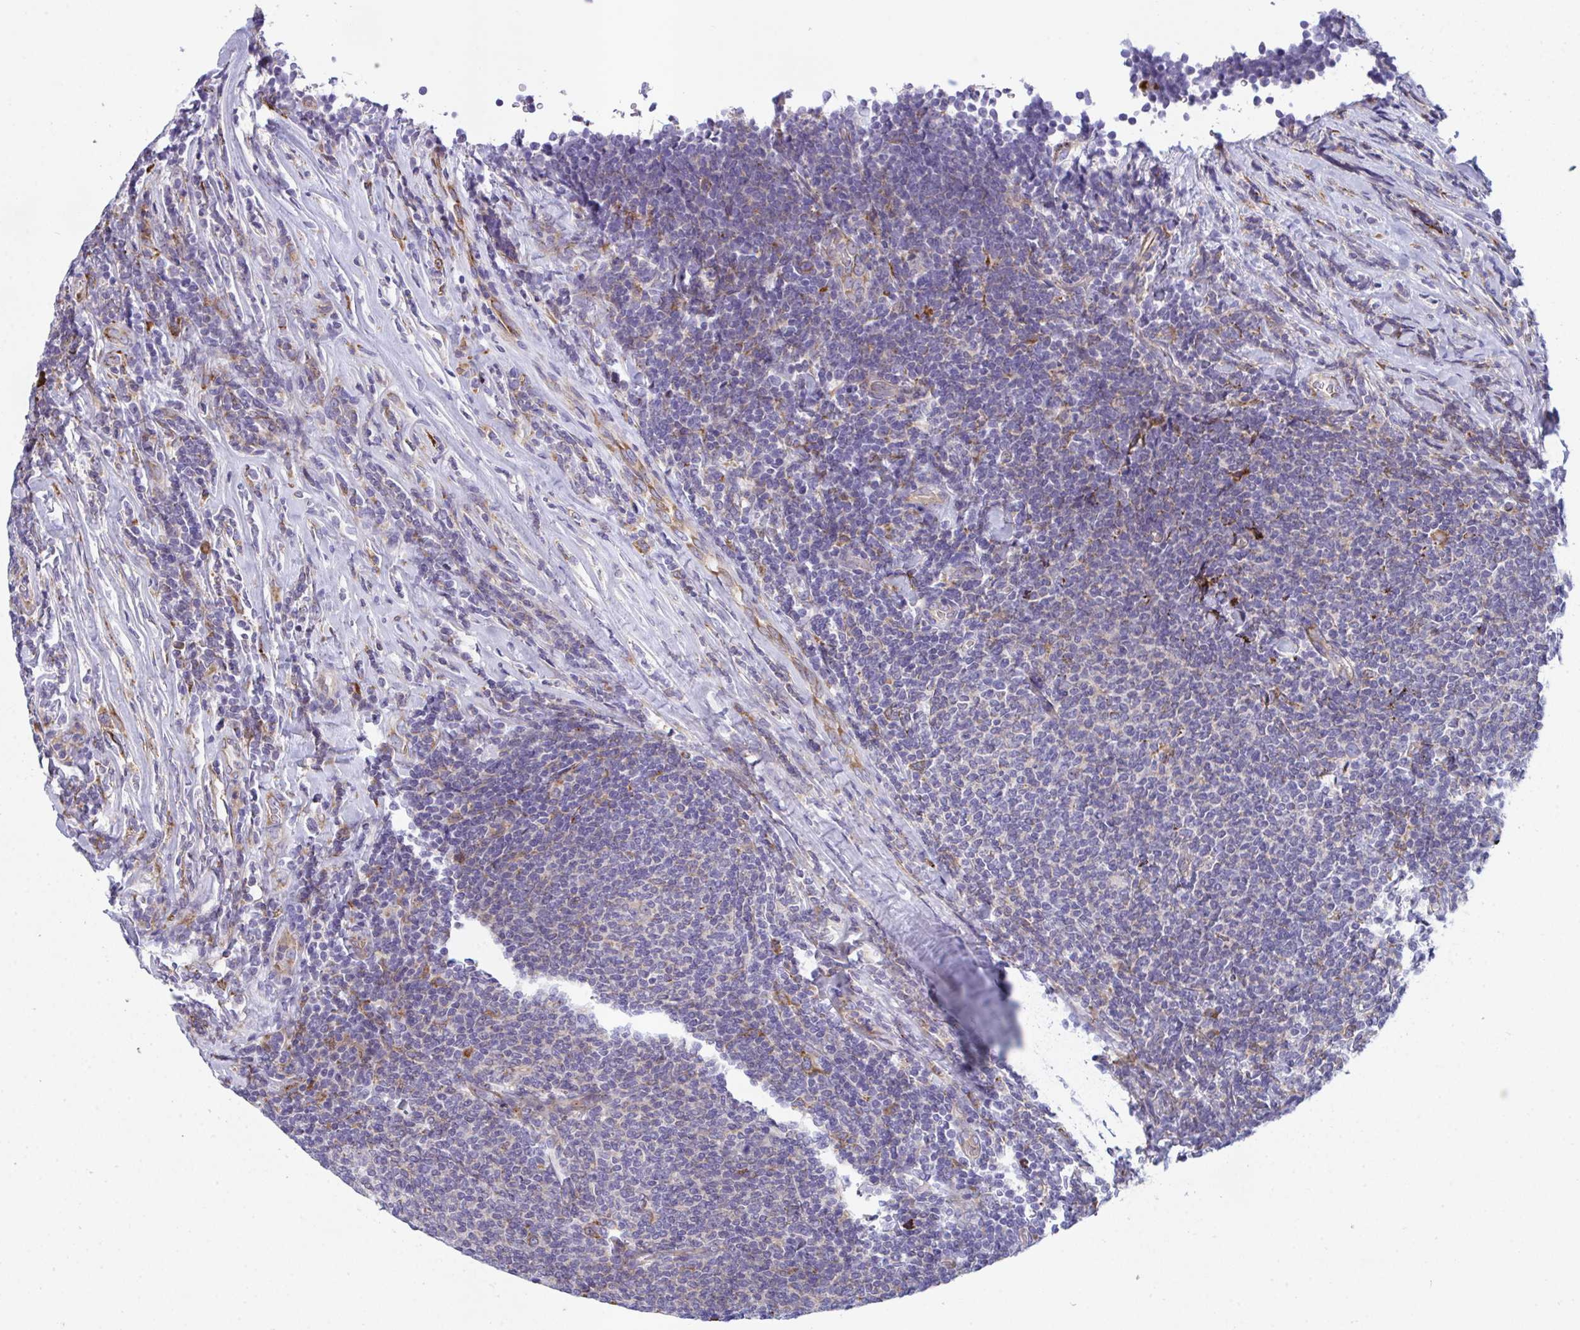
{"staining": {"intensity": "weak", "quantity": "<25%", "location": "cytoplasmic/membranous"}, "tissue": "lymphoma", "cell_type": "Tumor cells", "image_type": "cancer", "snomed": [{"axis": "morphology", "description": "Malignant lymphoma, non-Hodgkin's type, Low grade"}, {"axis": "topography", "description": "Lymph node"}], "caption": "A high-resolution photomicrograph shows IHC staining of malignant lymphoma, non-Hodgkin's type (low-grade), which shows no significant positivity in tumor cells.", "gene": "PEAK3", "patient": {"sex": "male", "age": 52}}